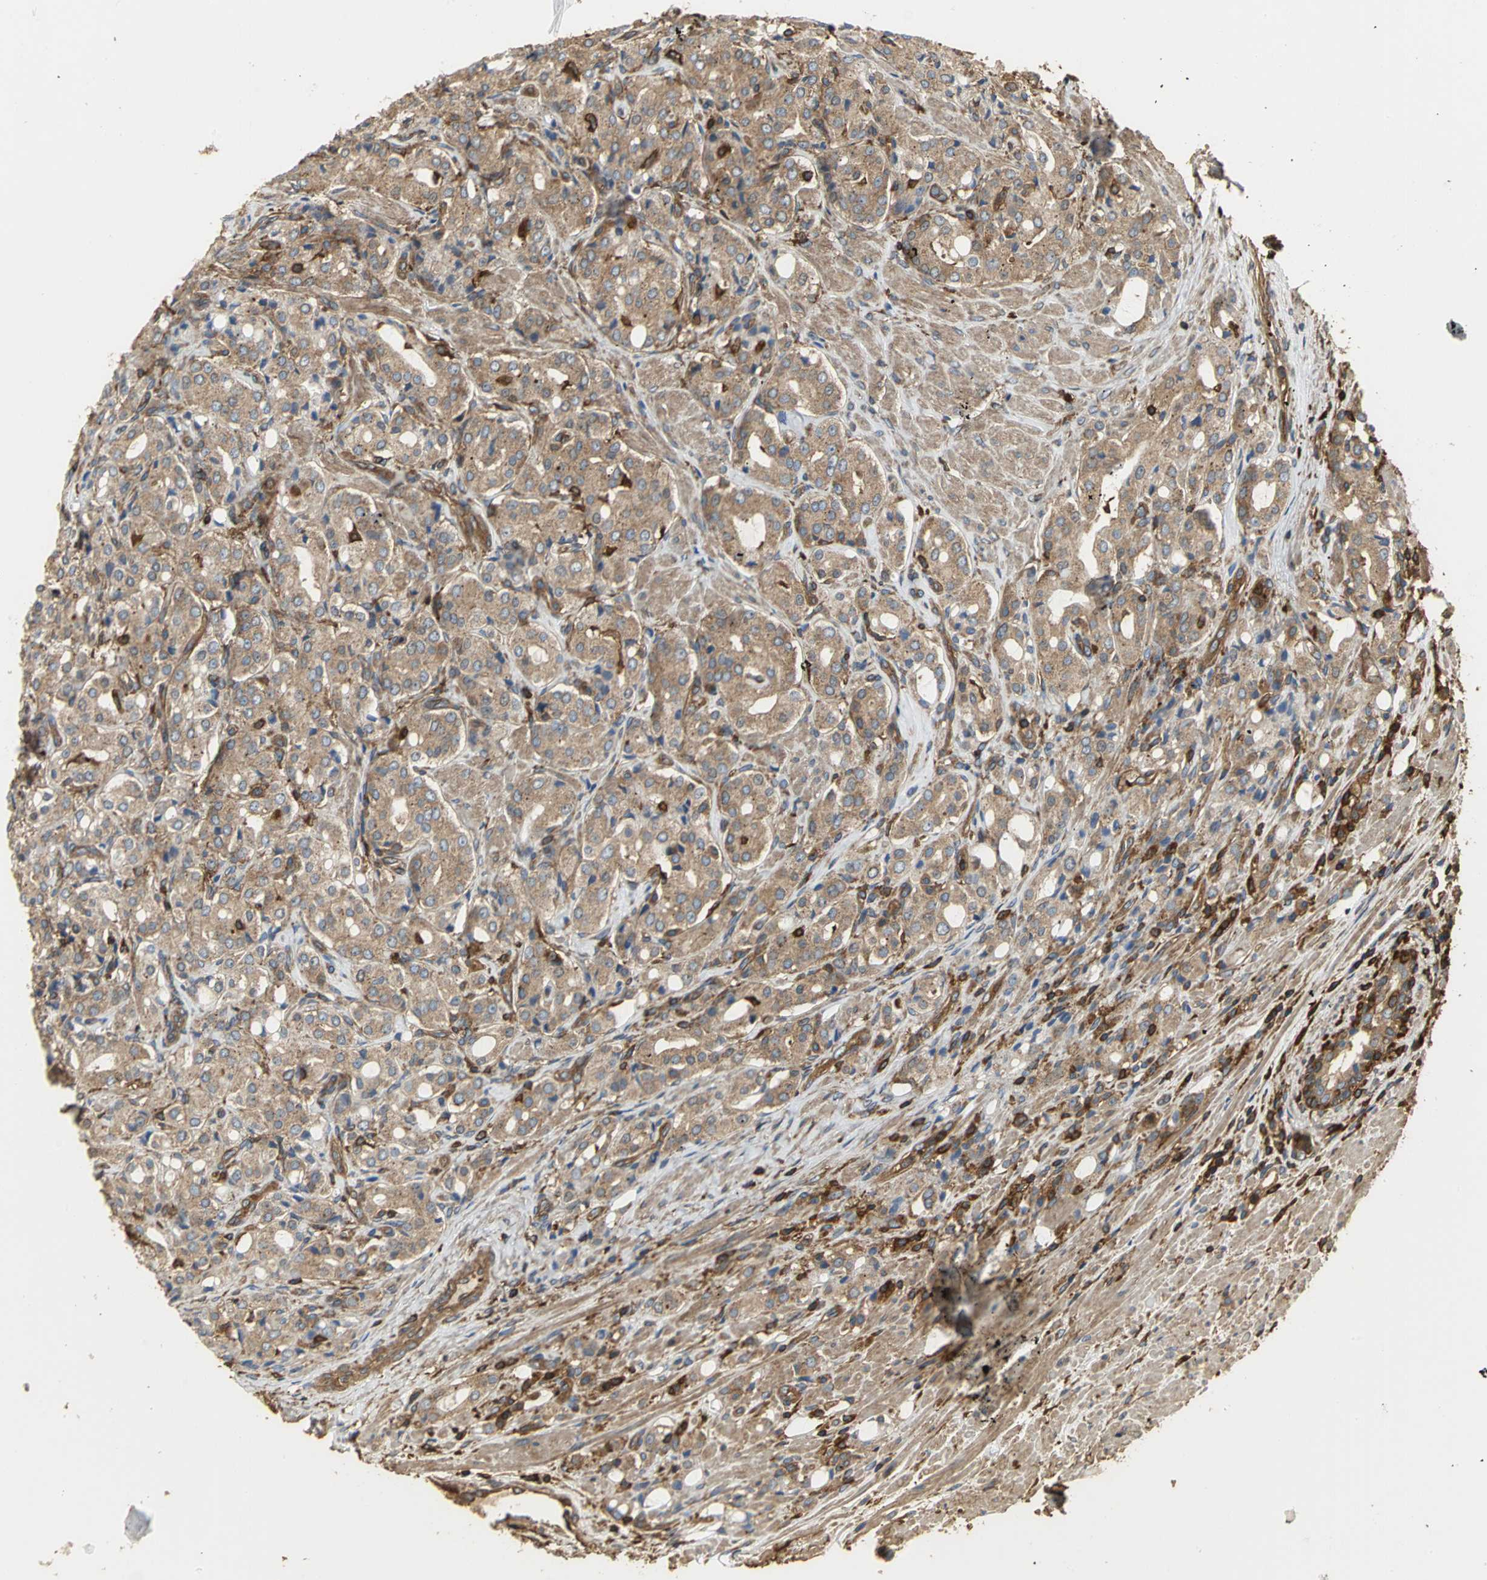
{"staining": {"intensity": "weak", "quantity": ">75%", "location": "cytoplasmic/membranous"}, "tissue": "prostate cancer", "cell_type": "Tumor cells", "image_type": "cancer", "snomed": [{"axis": "morphology", "description": "Adenocarcinoma, High grade"}, {"axis": "topography", "description": "Prostate"}], "caption": "This is a micrograph of IHC staining of prostate cancer, which shows weak expression in the cytoplasmic/membranous of tumor cells.", "gene": "TLN1", "patient": {"sex": "male", "age": 72}}